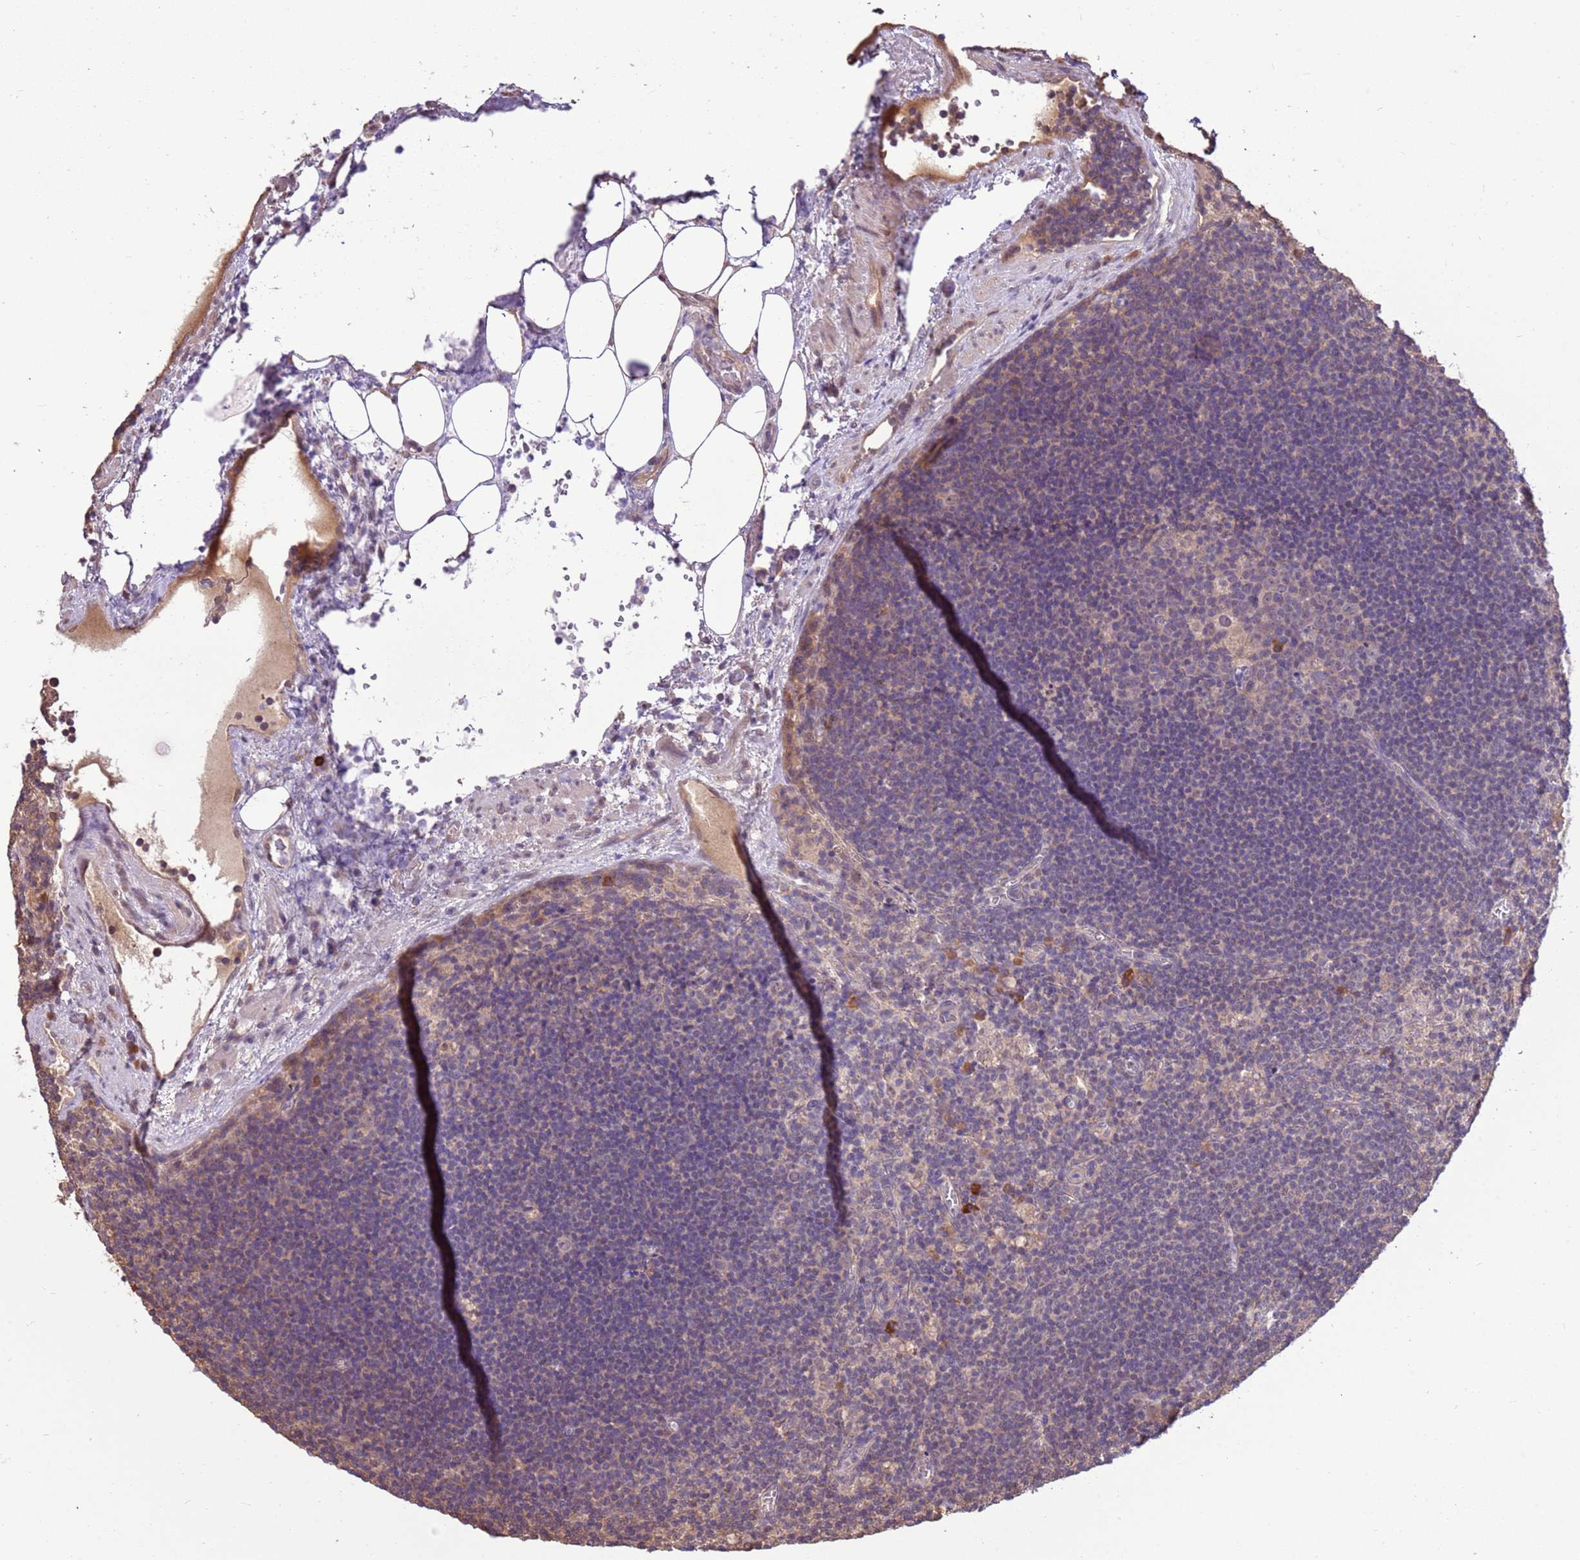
{"staining": {"intensity": "negative", "quantity": "none", "location": "none"}, "tissue": "lymph node", "cell_type": "Germinal center cells", "image_type": "normal", "snomed": [{"axis": "morphology", "description": "Normal tissue, NOS"}, {"axis": "topography", "description": "Lymph node"}], "caption": "The histopathology image displays no staining of germinal center cells in unremarkable lymph node. The staining was performed using DAB (3,3'-diaminobenzidine) to visualize the protein expression in brown, while the nuclei were stained in blue with hematoxylin (Magnification: 20x).", "gene": "BBS5", "patient": {"sex": "male", "age": 69}}